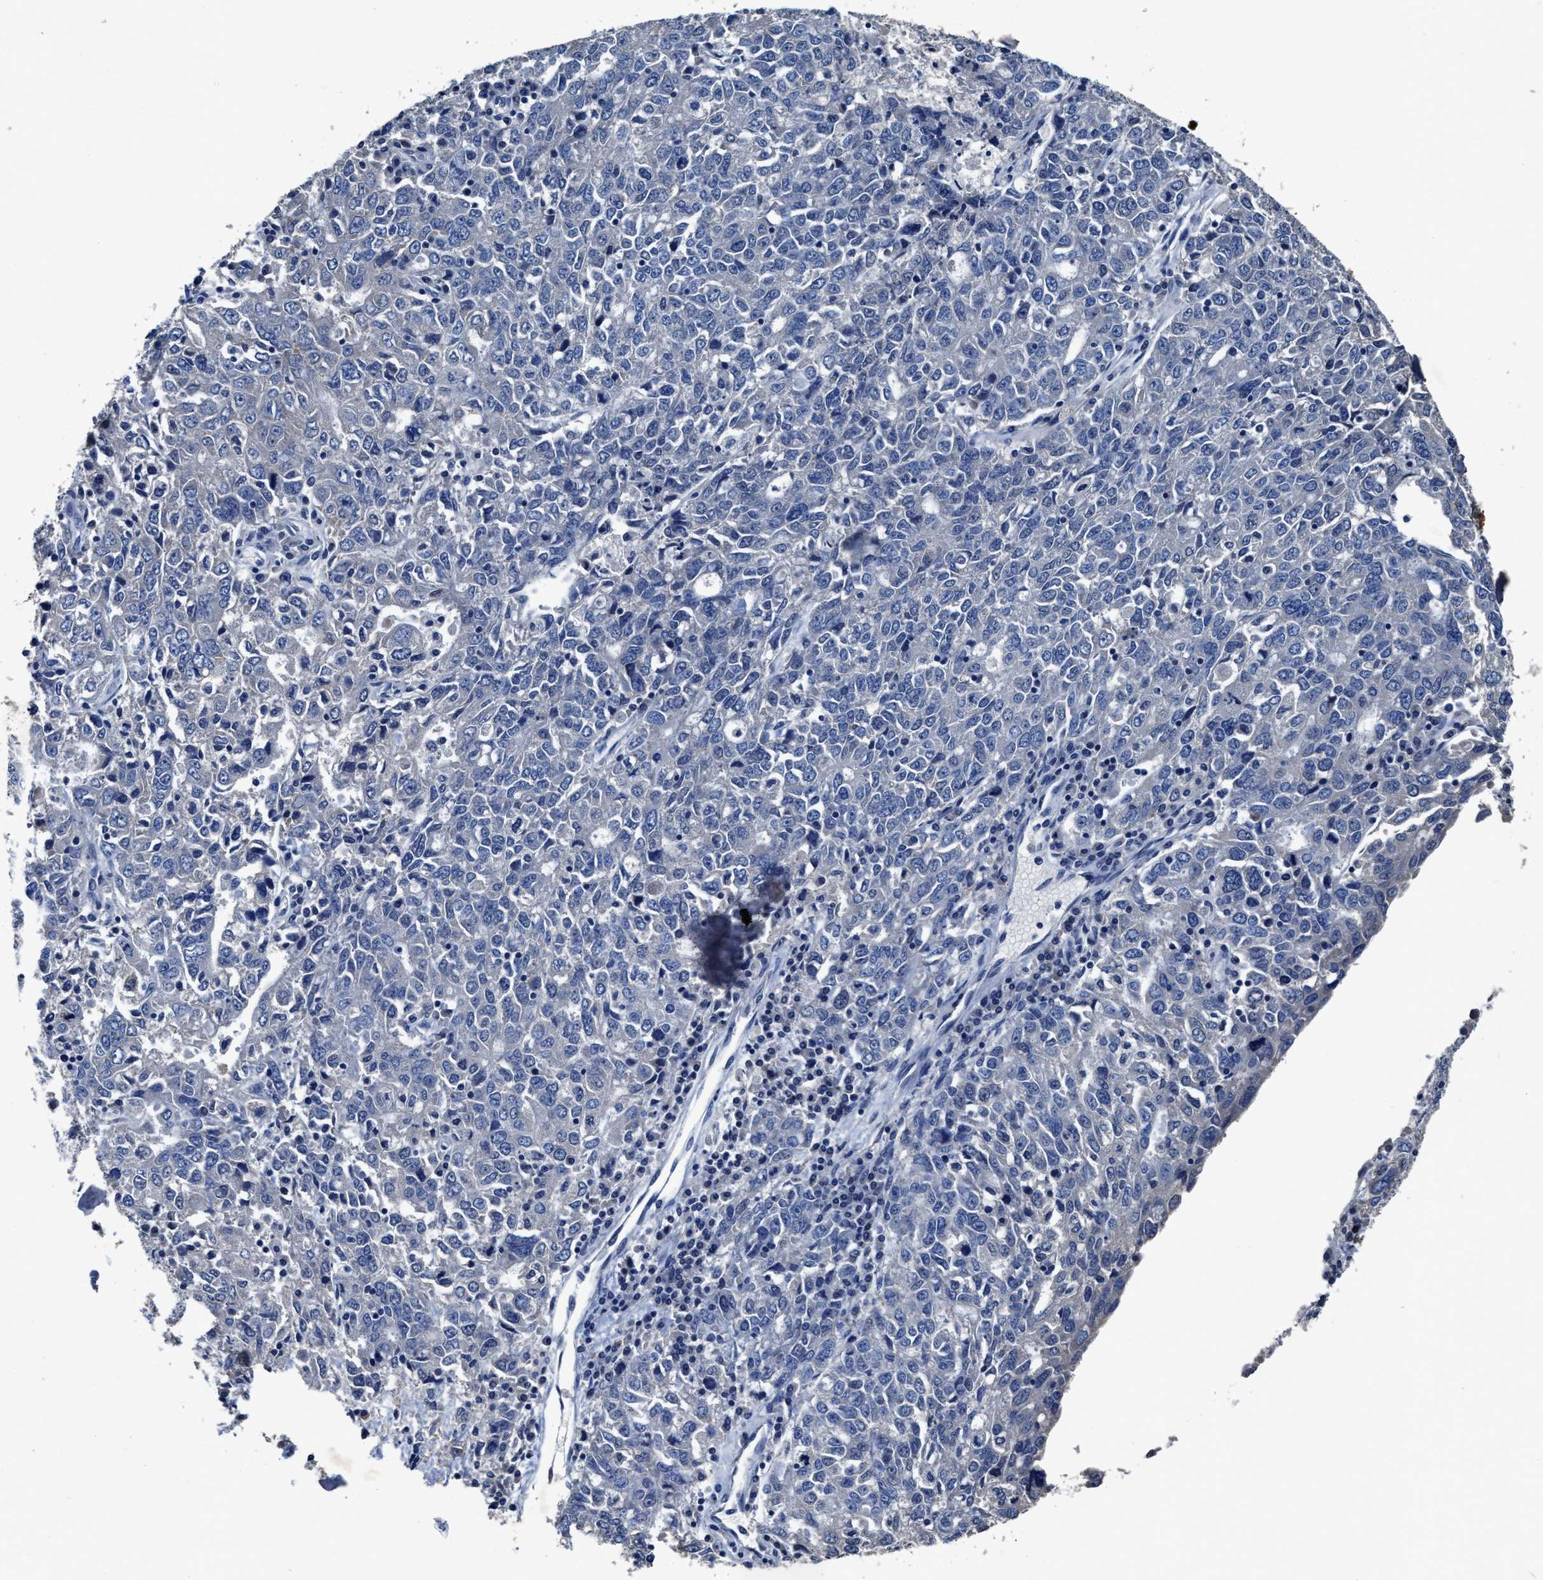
{"staining": {"intensity": "negative", "quantity": "none", "location": "none"}, "tissue": "ovarian cancer", "cell_type": "Tumor cells", "image_type": "cancer", "snomed": [{"axis": "morphology", "description": "Carcinoma, endometroid"}, {"axis": "topography", "description": "Ovary"}], "caption": "This is an immunohistochemistry histopathology image of ovarian cancer. There is no staining in tumor cells.", "gene": "UBR4", "patient": {"sex": "female", "age": 62}}